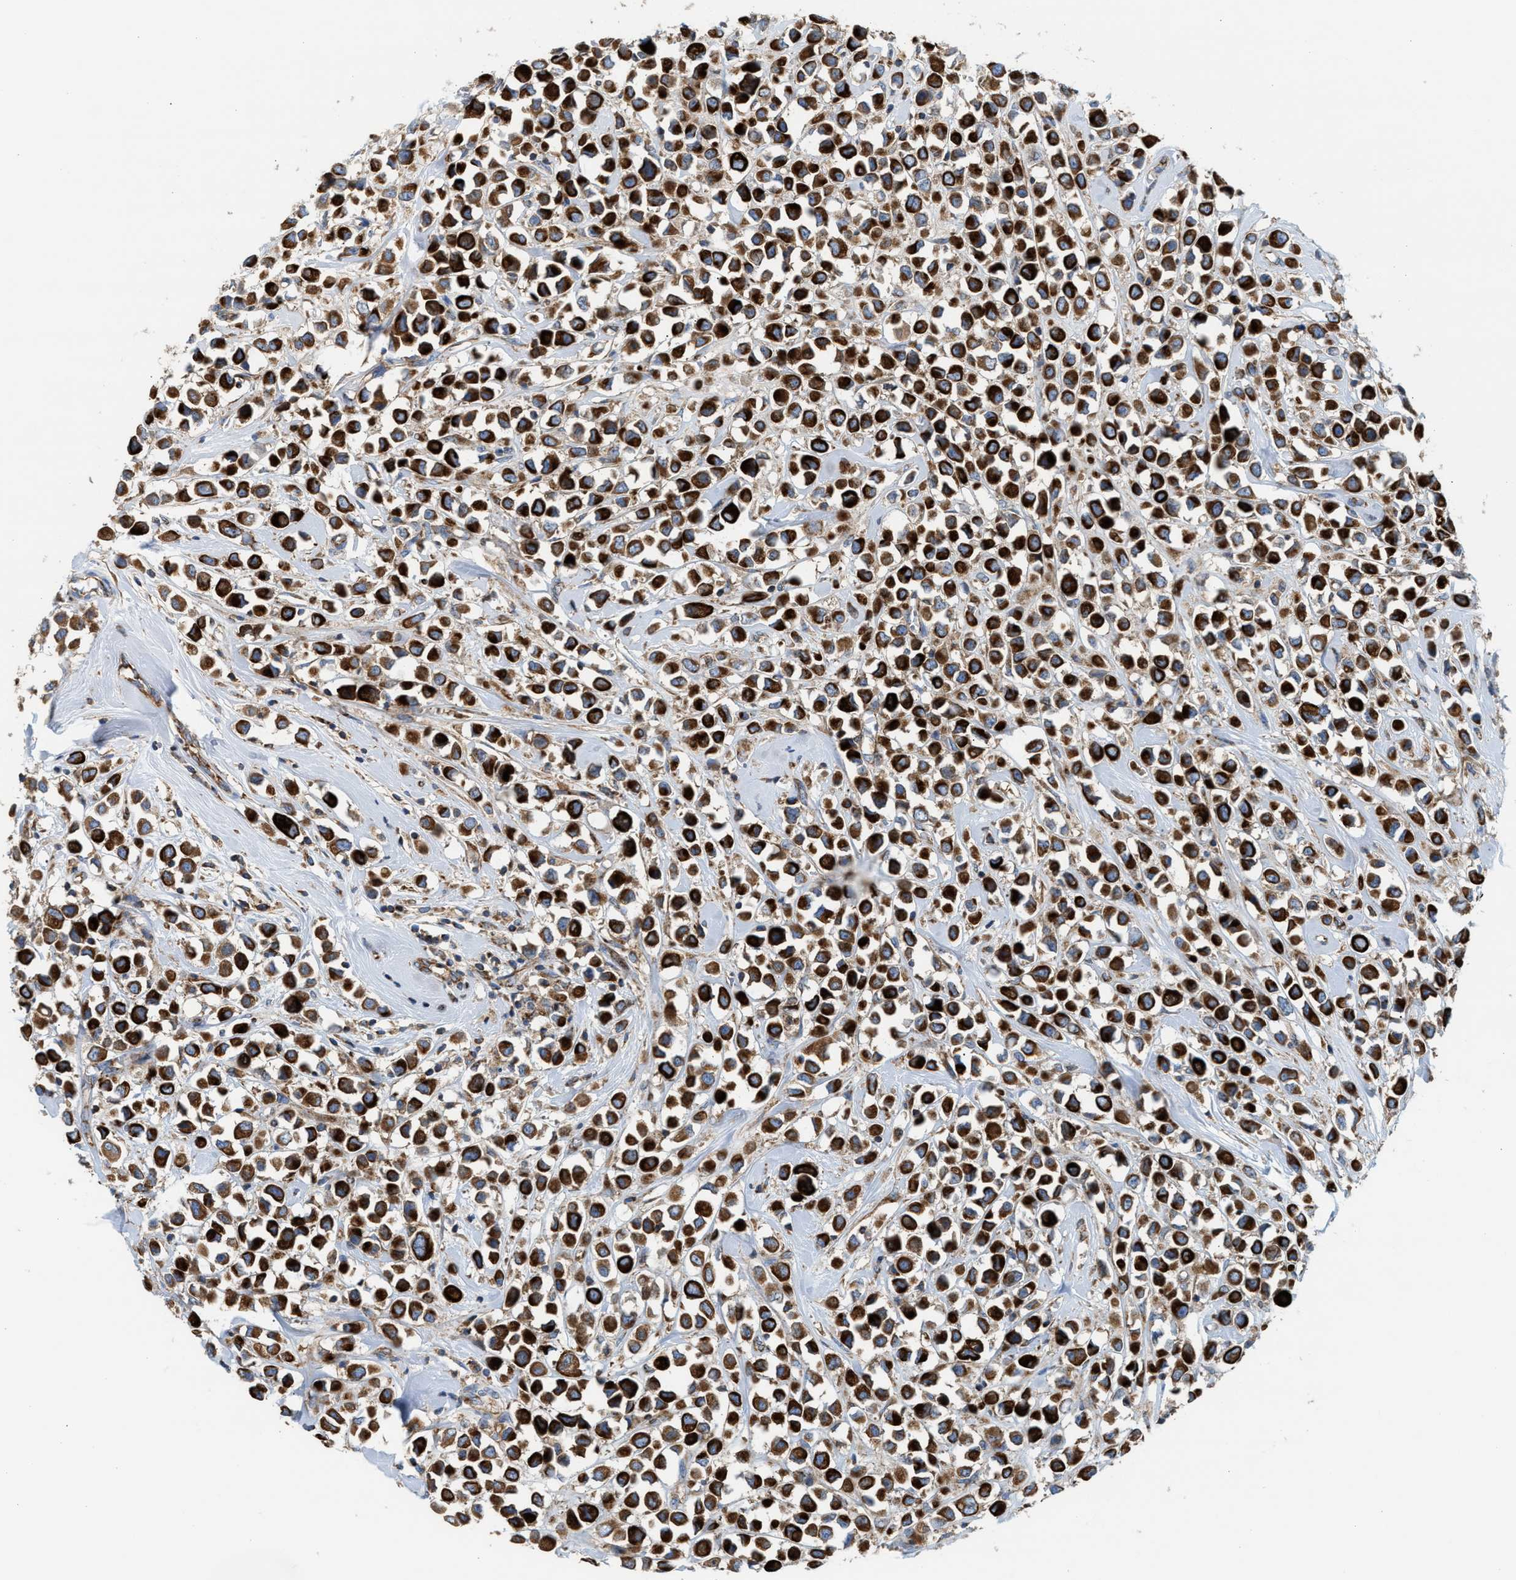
{"staining": {"intensity": "strong", "quantity": ">75%", "location": "cytoplasmic/membranous"}, "tissue": "breast cancer", "cell_type": "Tumor cells", "image_type": "cancer", "snomed": [{"axis": "morphology", "description": "Duct carcinoma"}, {"axis": "topography", "description": "Breast"}], "caption": "This histopathology image exhibits IHC staining of human breast cancer (invasive ductal carcinoma), with high strong cytoplasmic/membranous staining in about >75% of tumor cells.", "gene": "TBC1D15", "patient": {"sex": "female", "age": 61}}